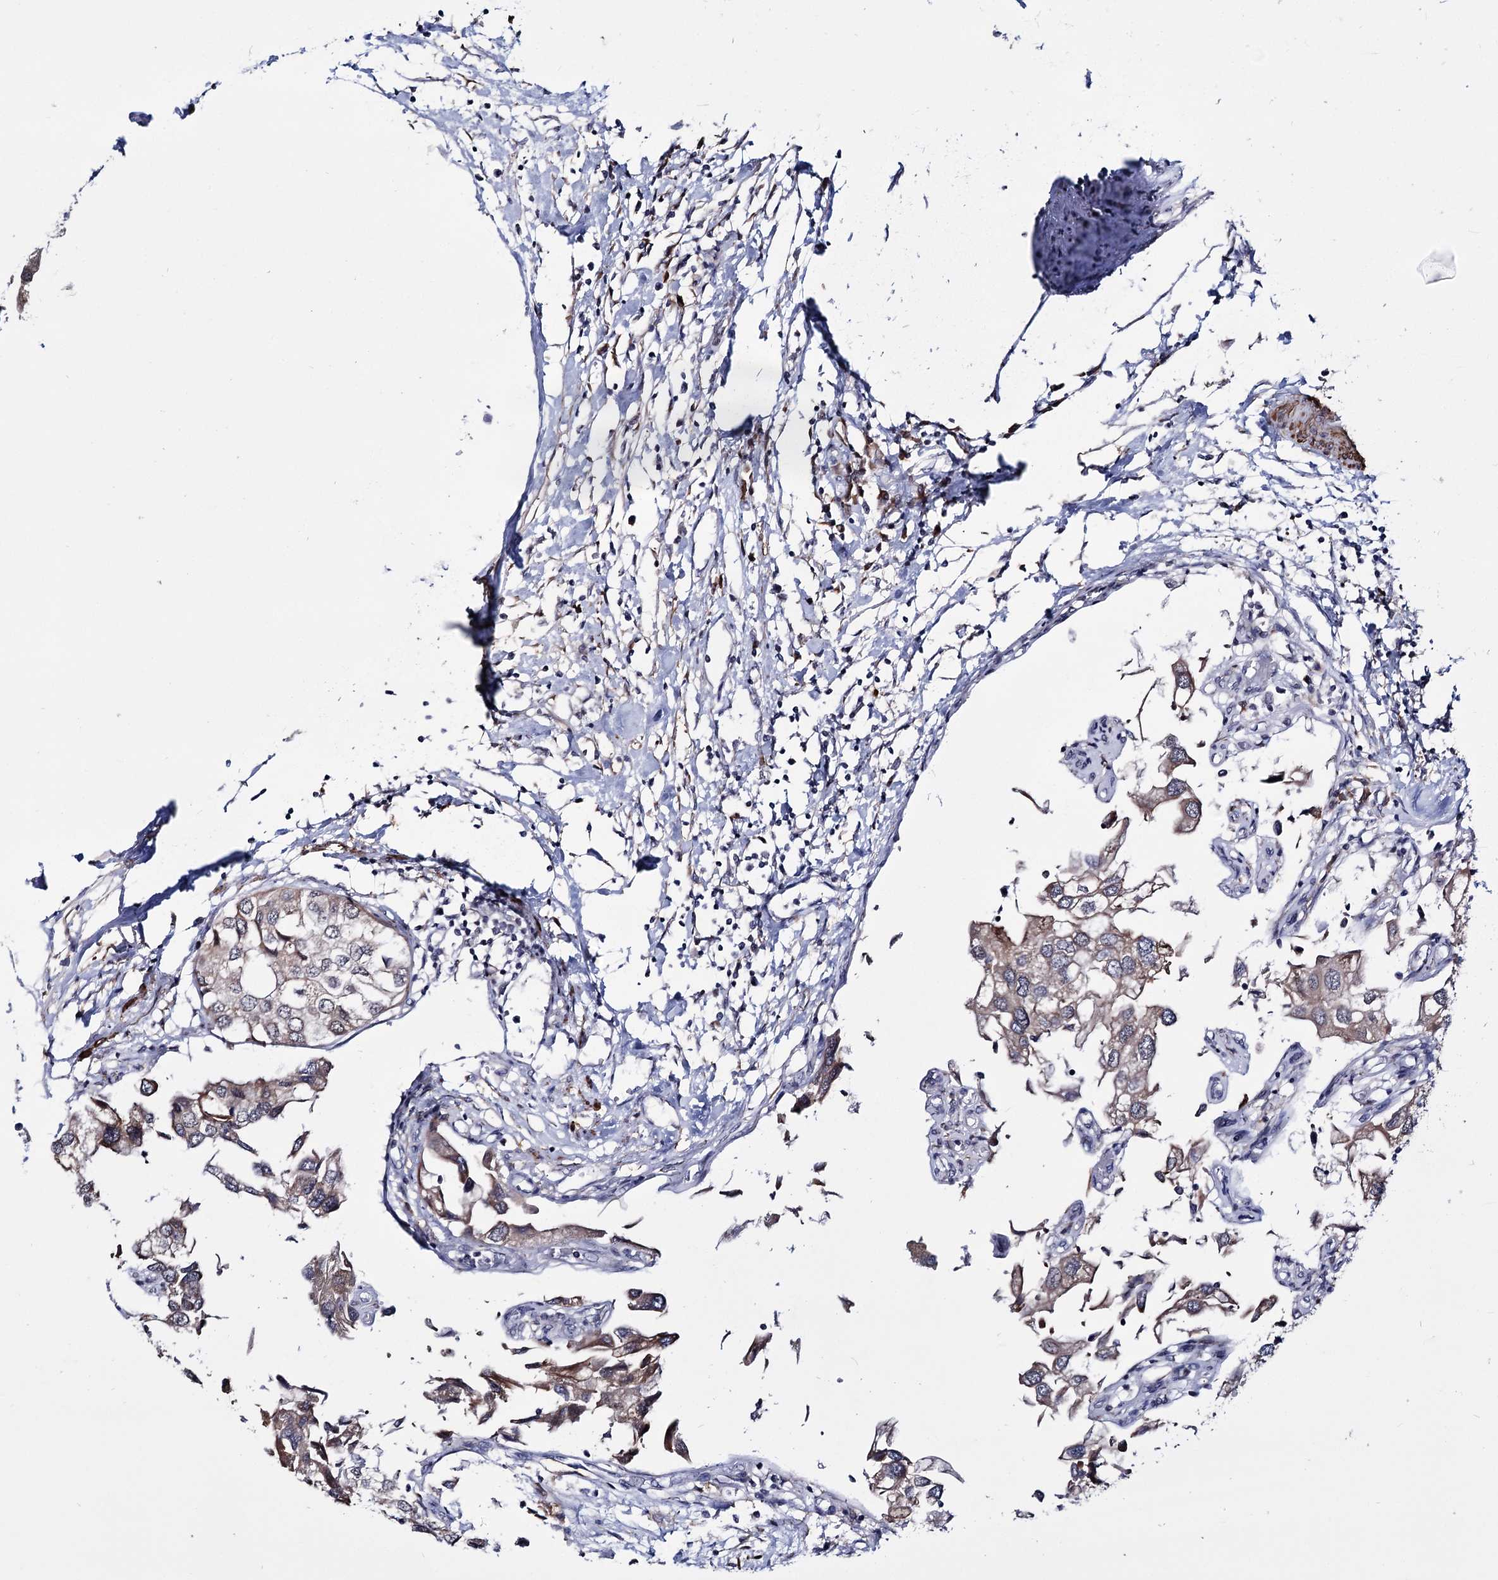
{"staining": {"intensity": "moderate", "quantity": ">75%", "location": "cytoplasmic/membranous"}, "tissue": "urothelial cancer", "cell_type": "Tumor cells", "image_type": "cancer", "snomed": [{"axis": "morphology", "description": "Urothelial carcinoma, High grade"}, {"axis": "topography", "description": "Urinary bladder"}], "caption": "Urothelial cancer was stained to show a protein in brown. There is medium levels of moderate cytoplasmic/membranous staining in about >75% of tumor cells.", "gene": "PPRC1", "patient": {"sex": "male", "age": 64}}